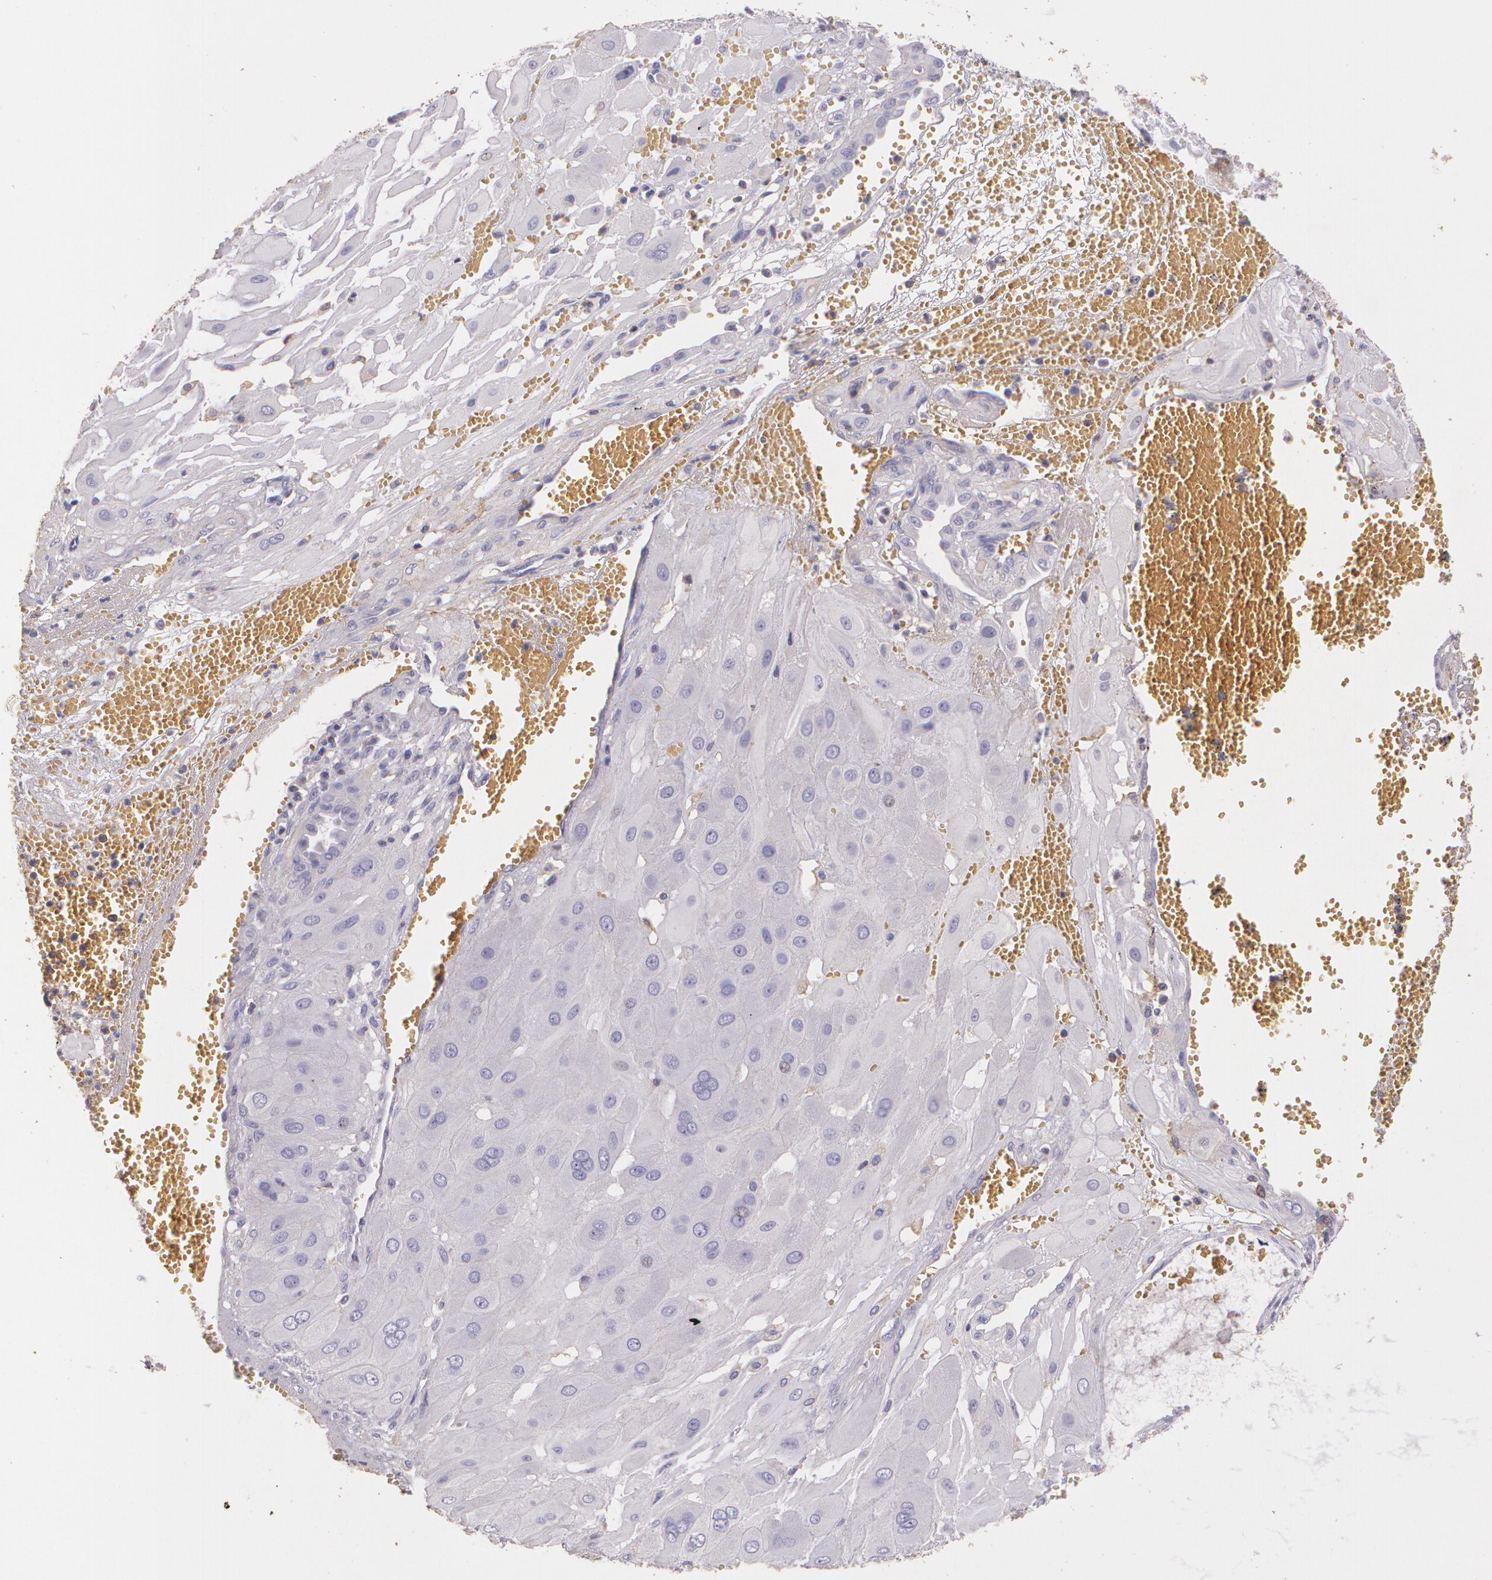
{"staining": {"intensity": "negative", "quantity": "none", "location": "none"}, "tissue": "cervical cancer", "cell_type": "Tumor cells", "image_type": "cancer", "snomed": [{"axis": "morphology", "description": "Squamous cell carcinoma, NOS"}, {"axis": "topography", "description": "Cervix"}], "caption": "Immunohistochemical staining of human cervical cancer (squamous cell carcinoma) shows no significant expression in tumor cells.", "gene": "TGFBR1", "patient": {"sex": "female", "age": 64}}